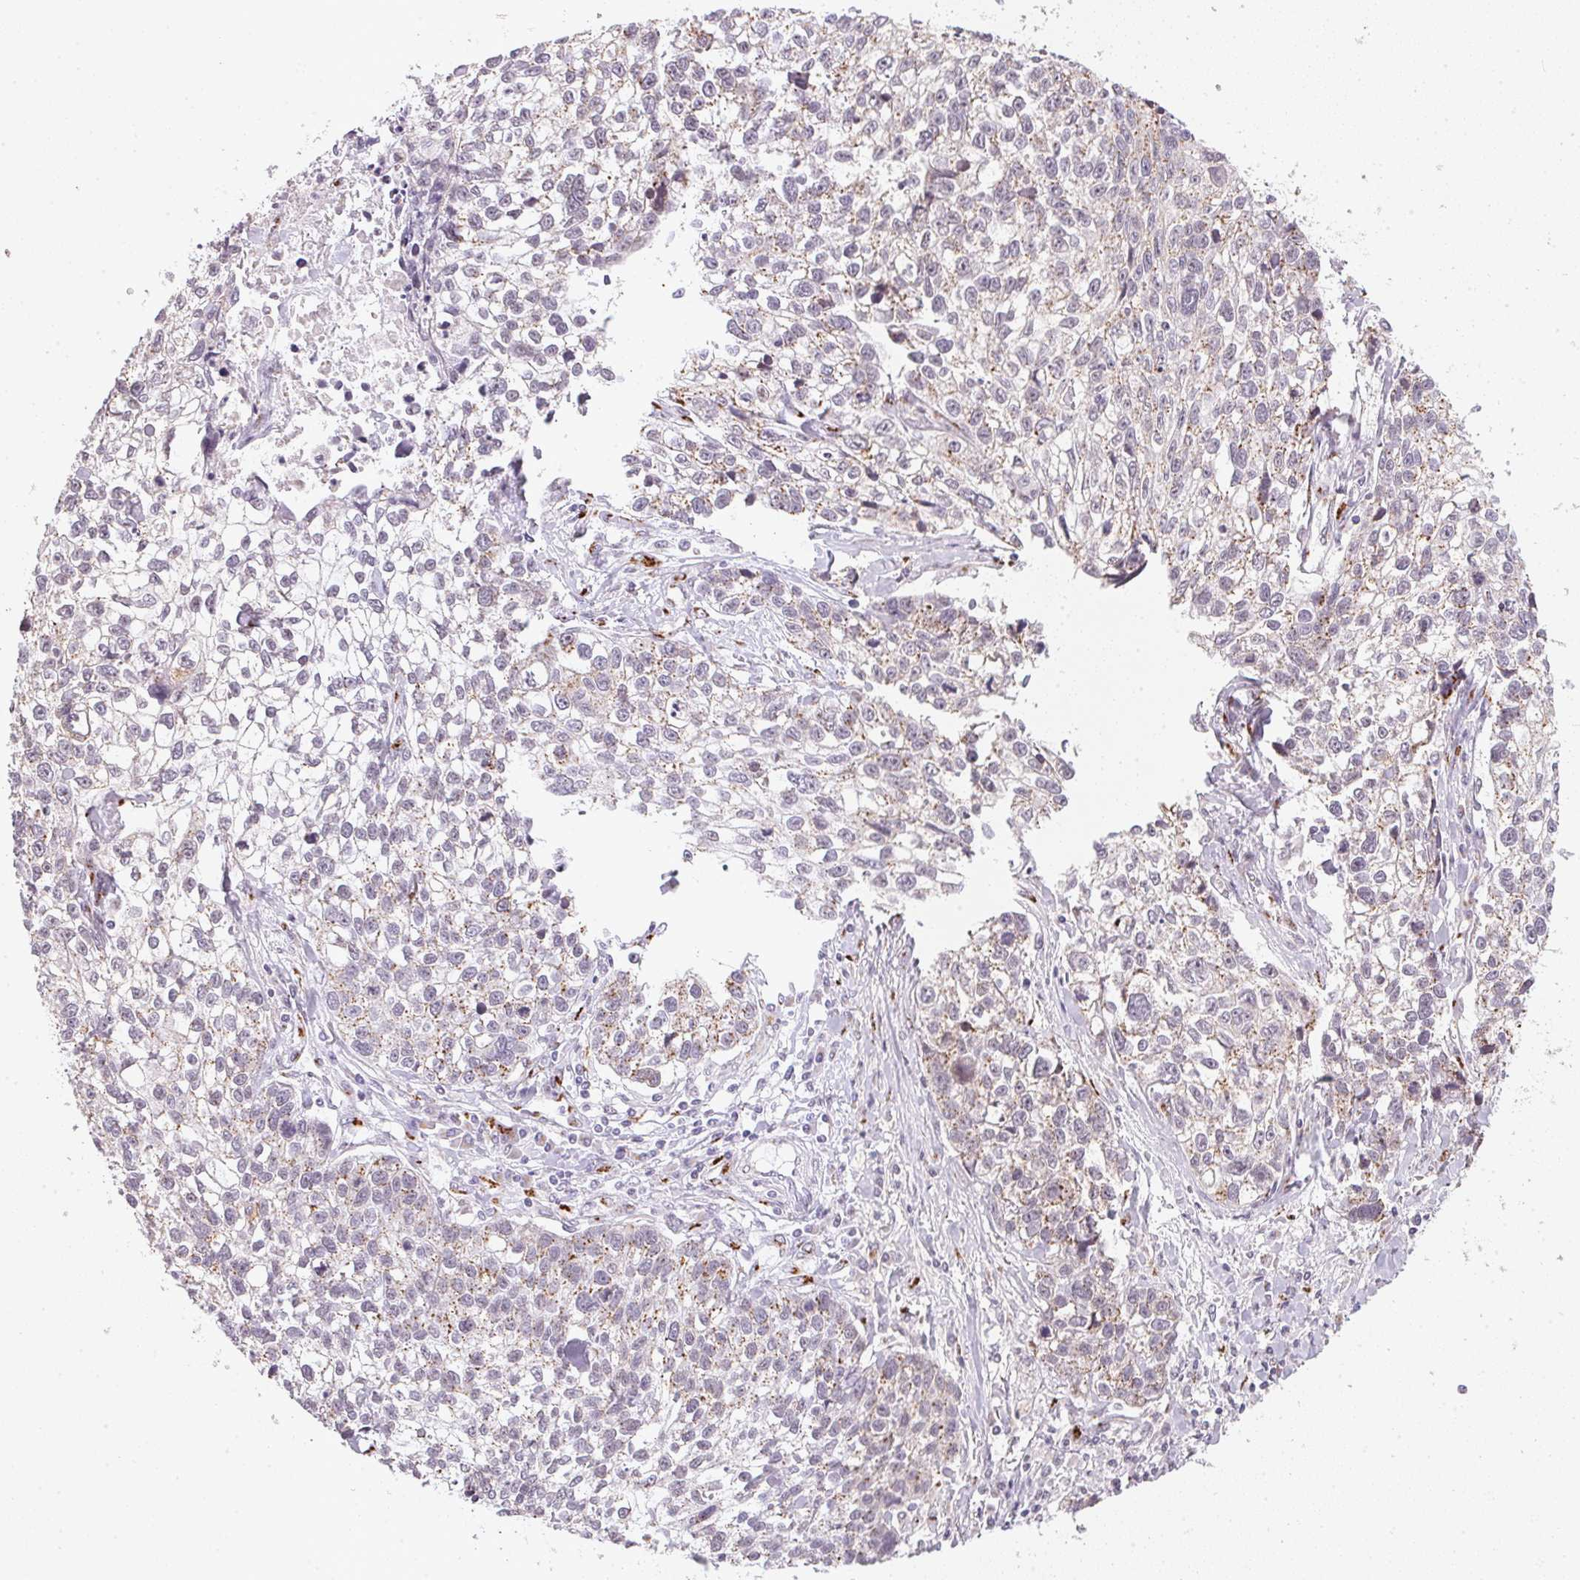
{"staining": {"intensity": "moderate", "quantity": "25%-75%", "location": "cytoplasmic/membranous"}, "tissue": "lung cancer", "cell_type": "Tumor cells", "image_type": "cancer", "snomed": [{"axis": "morphology", "description": "Squamous cell carcinoma, NOS"}, {"axis": "topography", "description": "Lung"}], "caption": "Squamous cell carcinoma (lung) stained for a protein (brown) exhibits moderate cytoplasmic/membranous positive expression in about 25%-75% of tumor cells.", "gene": "RAB22A", "patient": {"sex": "male", "age": 74}}